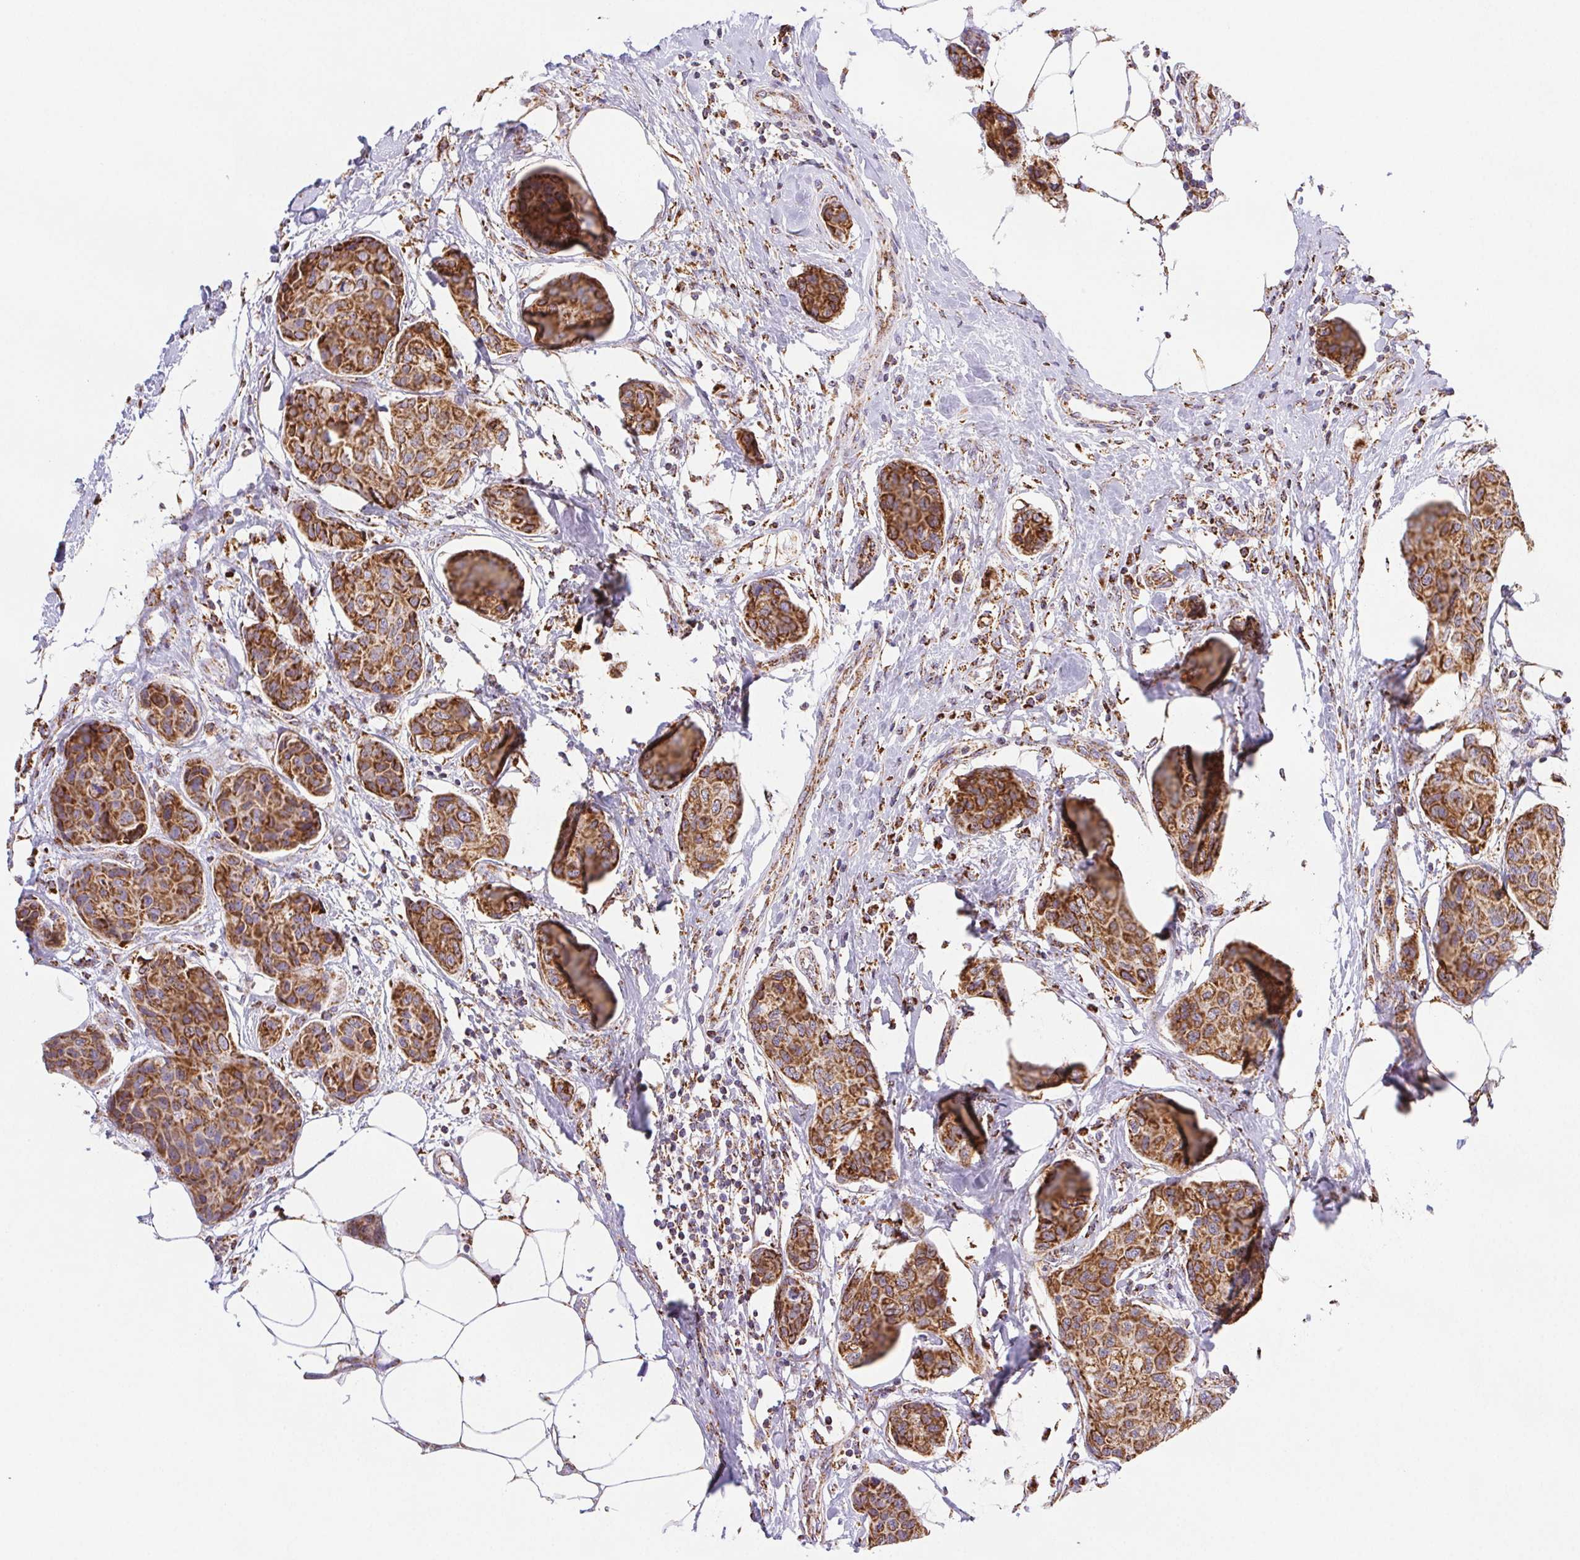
{"staining": {"intensity": "strong", "quantity": ">75%", "location": "cytoplasmic/membranous"}, "tissue": "breast cancer", "cell_type": "Tumor cells", "image_type": "cancer", "snomed": [{"axis": "morphology", "description": "Duct carcinoma"}, {"axis": "topography", "description": "Breast"}], "caption": "Tumor cells reveal high levels of strong cytoplasmic/membranous positivity in approximately >75% of cells in breast intraductal carcinoma.", "gene": "NIPSNAP2", "patient": {"sex": "female", "age": 80}}